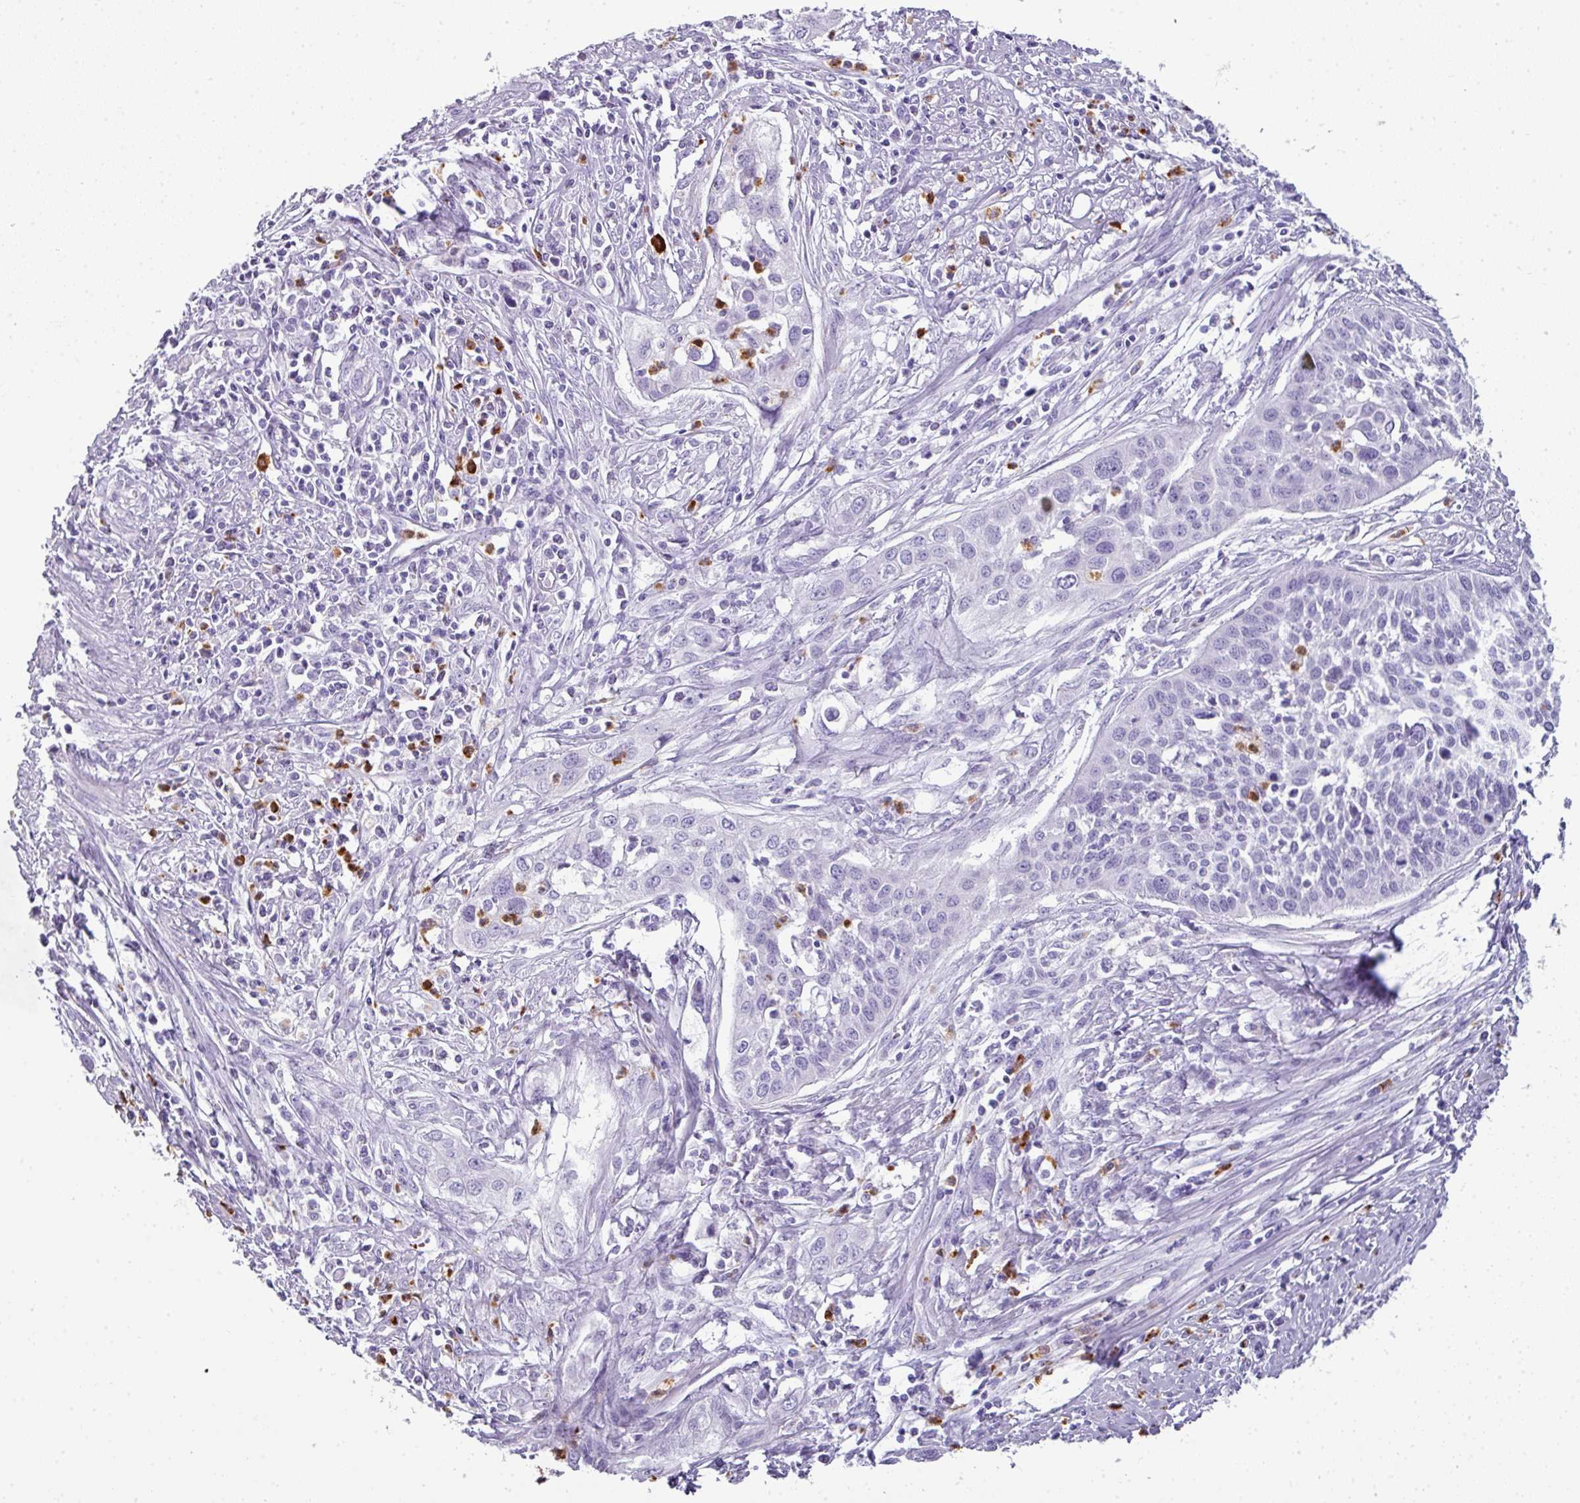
{"staining": {"intensity": "negative", "quantity": "none", "location": "none"}, "tissue": "cervical cancer", "cell_type": "Tumor cells", "image_type": "cancer", "snomed": [{"axis": "morphology", "description": "Squamous cell carcinoma, NOS"}, {"axis": "topography", "description": "Cervix"}], "caption": "Image shows no protein expression in tumor cells of squamous cell carcinoma (cervical) tissue.", "gene": "CTSG", "patient": {"sex": "female", "age": 34}}